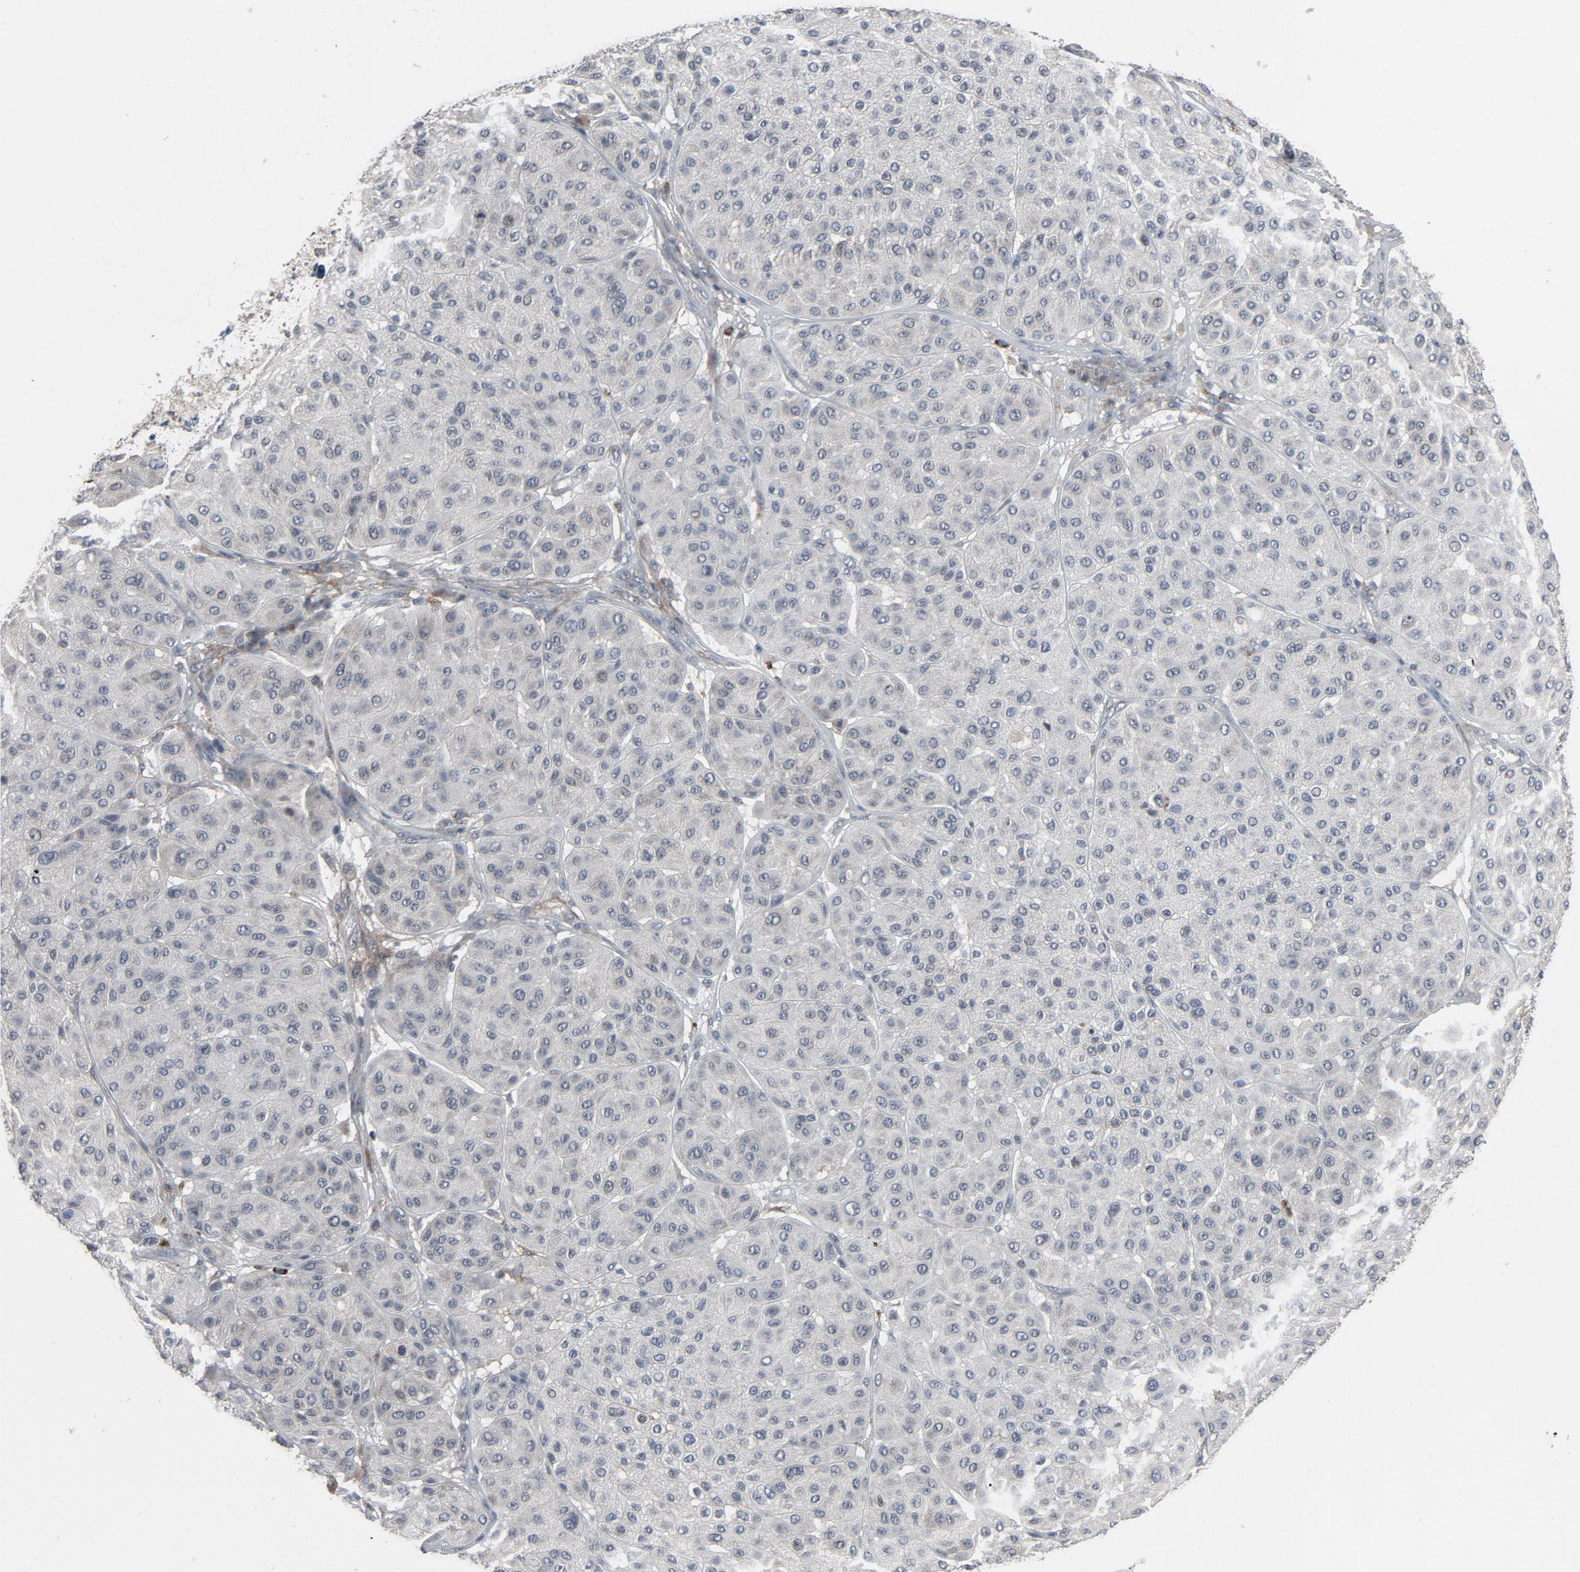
{"staining": {"intensity": "negative", "quantity": "none", "location": "none"}, "tissue": "melanoma", "cell_type": "Tumor cells", "image_type": "cancer", "snomed": [{"axis": "morphology", "description": "Normal tissue, NOS"}, {"axis": "morphology", "description": "Malignant melanoma, Metastatic site"}, {"axis": "topography", "description": "Skin"}], "caption": "A high-resolution image shows immunohistochemistry staining of malignant melanoma (metastatic site), which displays no significant staining in tumor cells. (DAB immunohistochemistry (IHC), high magnification).", "gene": "PDZD4", "patient": {"sex": "male", "age": 41}}